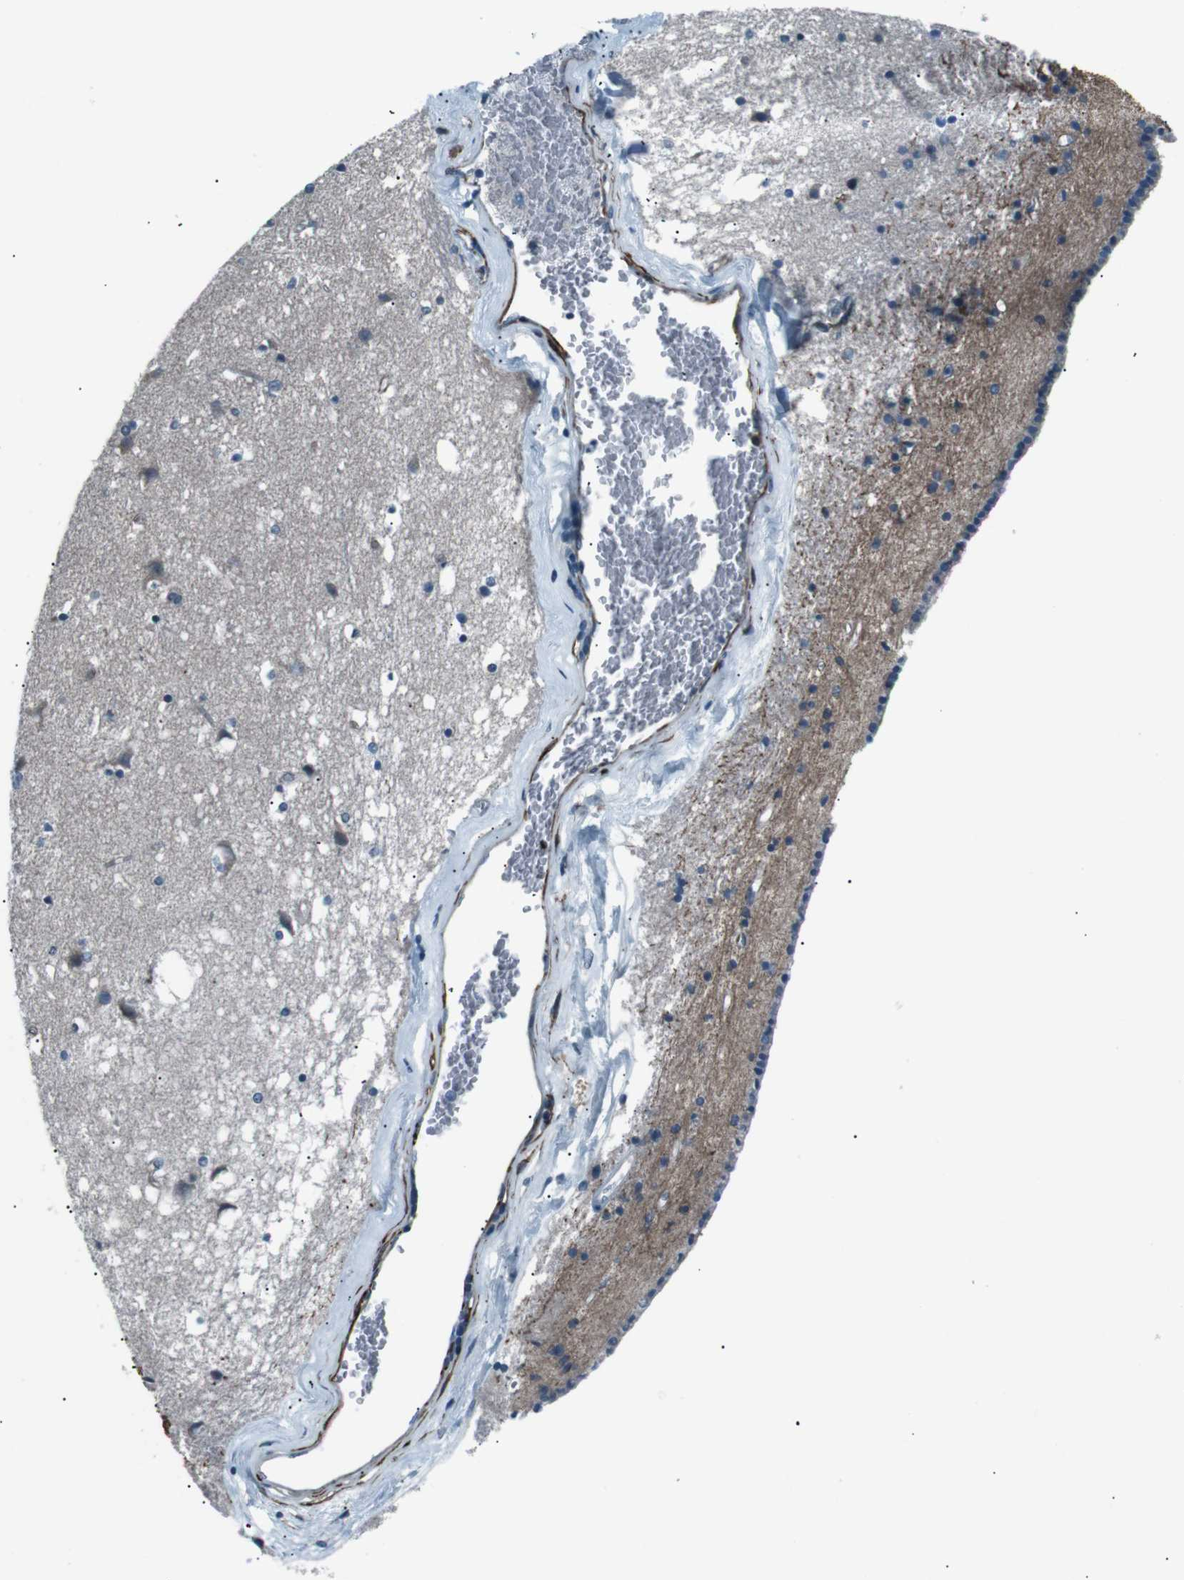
{"staining": {"intensity": "negative", "quantity": "none", "location": "none"}, "tissue": "caudate", "cell_type": "Glial cells", "image_type": "normal", "snomed": [{"axis": "morphology", "description": "Normal tissue, NOS"}, {"axis": "topography", "description": "Lateral ventricle wall"}], "caption": "This is a photomicrograph of immunohistochemistry staining of benign caudate, which shows no staining in glial cells.", "gene": "PDLIM5", "patient": {"sex": "male", "age": 45}}